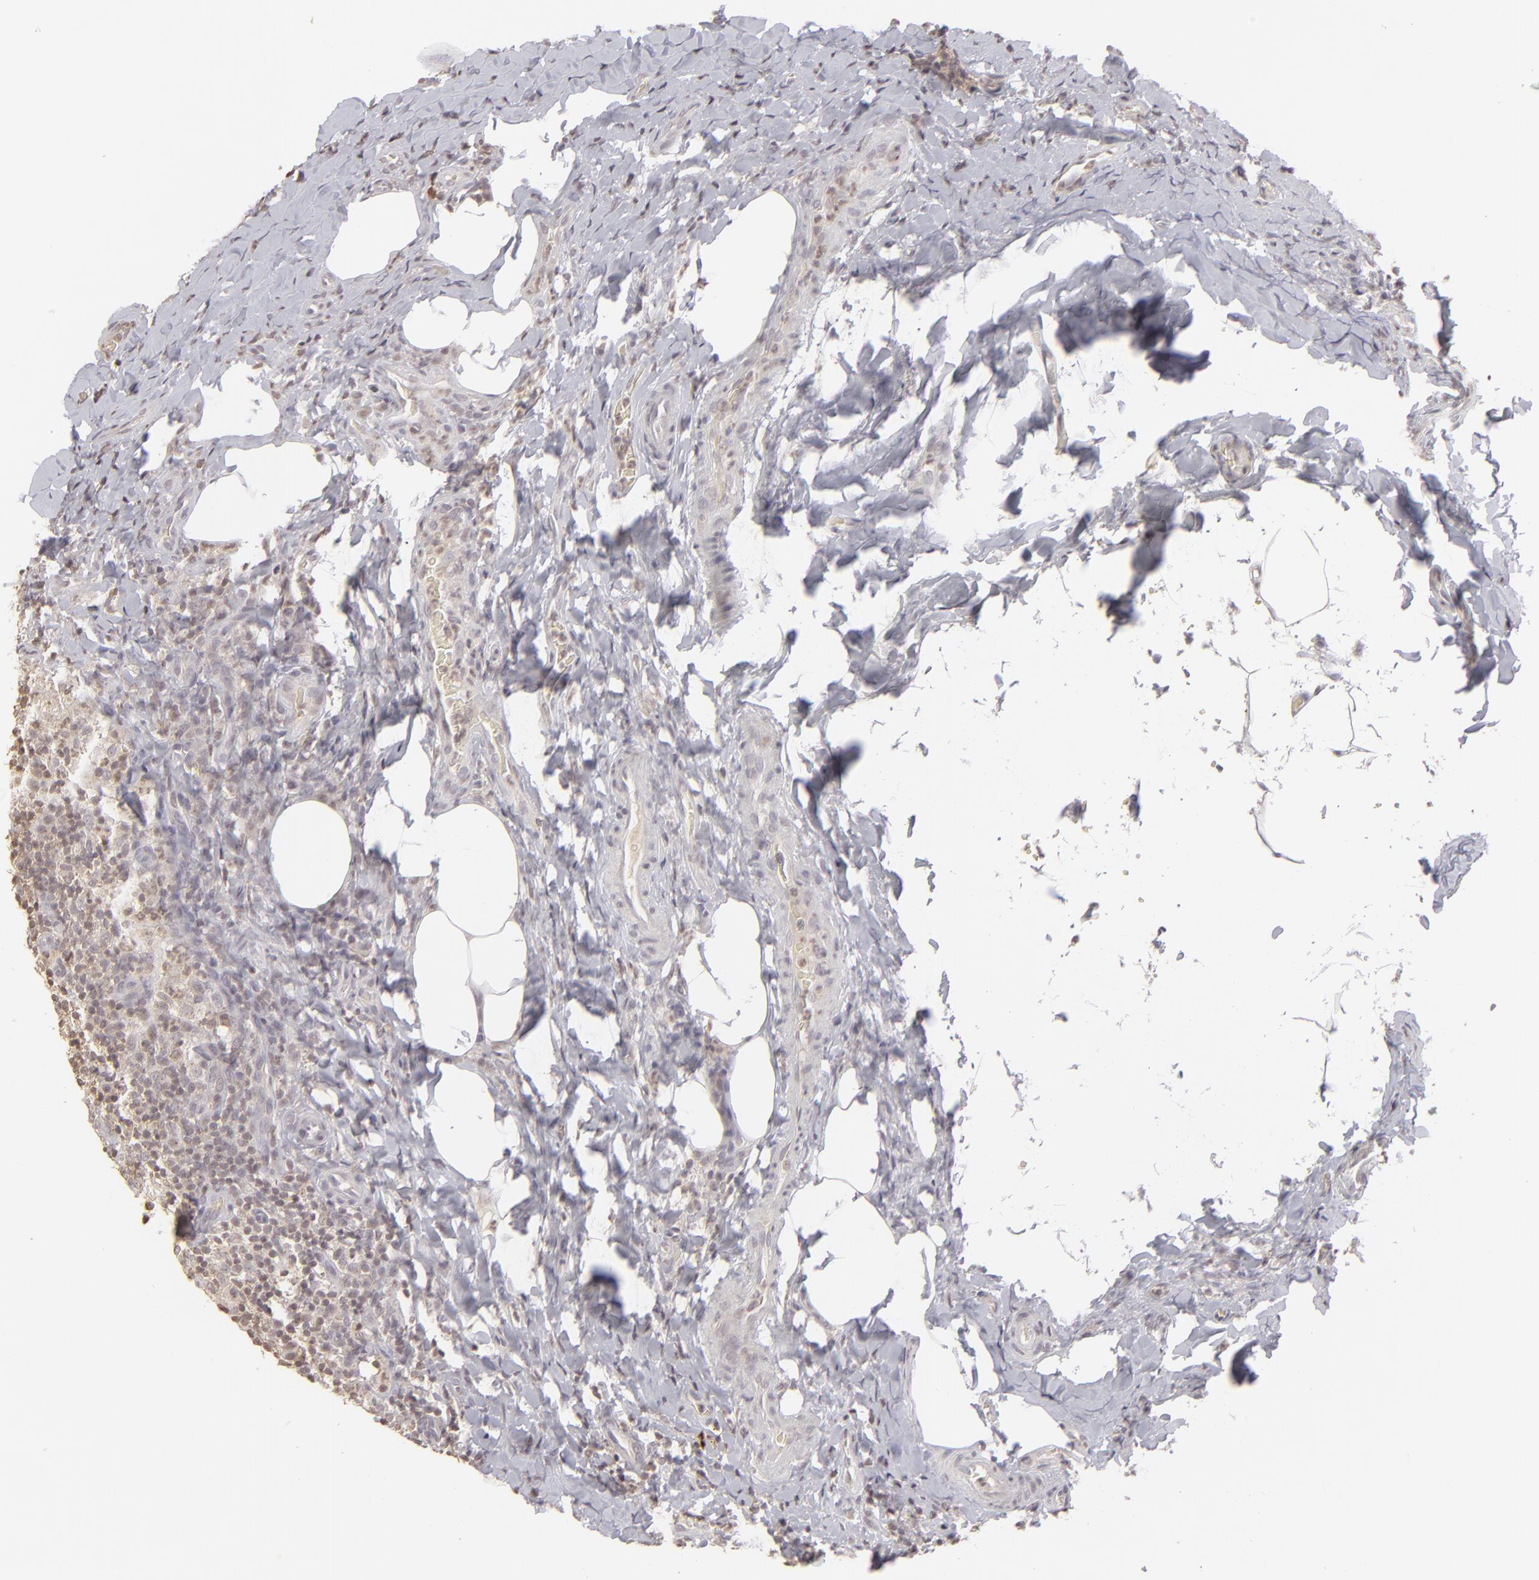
{"staining": {"intensity": "negative", "quantity": "none", "location": "none"}, "tissue": "lymph node", "cell_type": "Non-germinal center cells", "image_type": "normal", "snomed": [{"axis": "morphology", "description": "Normal tissue, NOS"}, {"axis": "morphology", "description": "Inflammation, NOS"}, {"axis": "topography", "description": "Lymph node"}], "caption": "IHC of unremarkable human lymph node reveals no positivity in non-germinal center cells. The staining is performed using DAB (3,3'-diaminobenzidine) brown chromogen with nuclei counter-stained in using hematoxylin.", "gene": "CLDN2", "patient": {"sex": "male", "age": 46}}